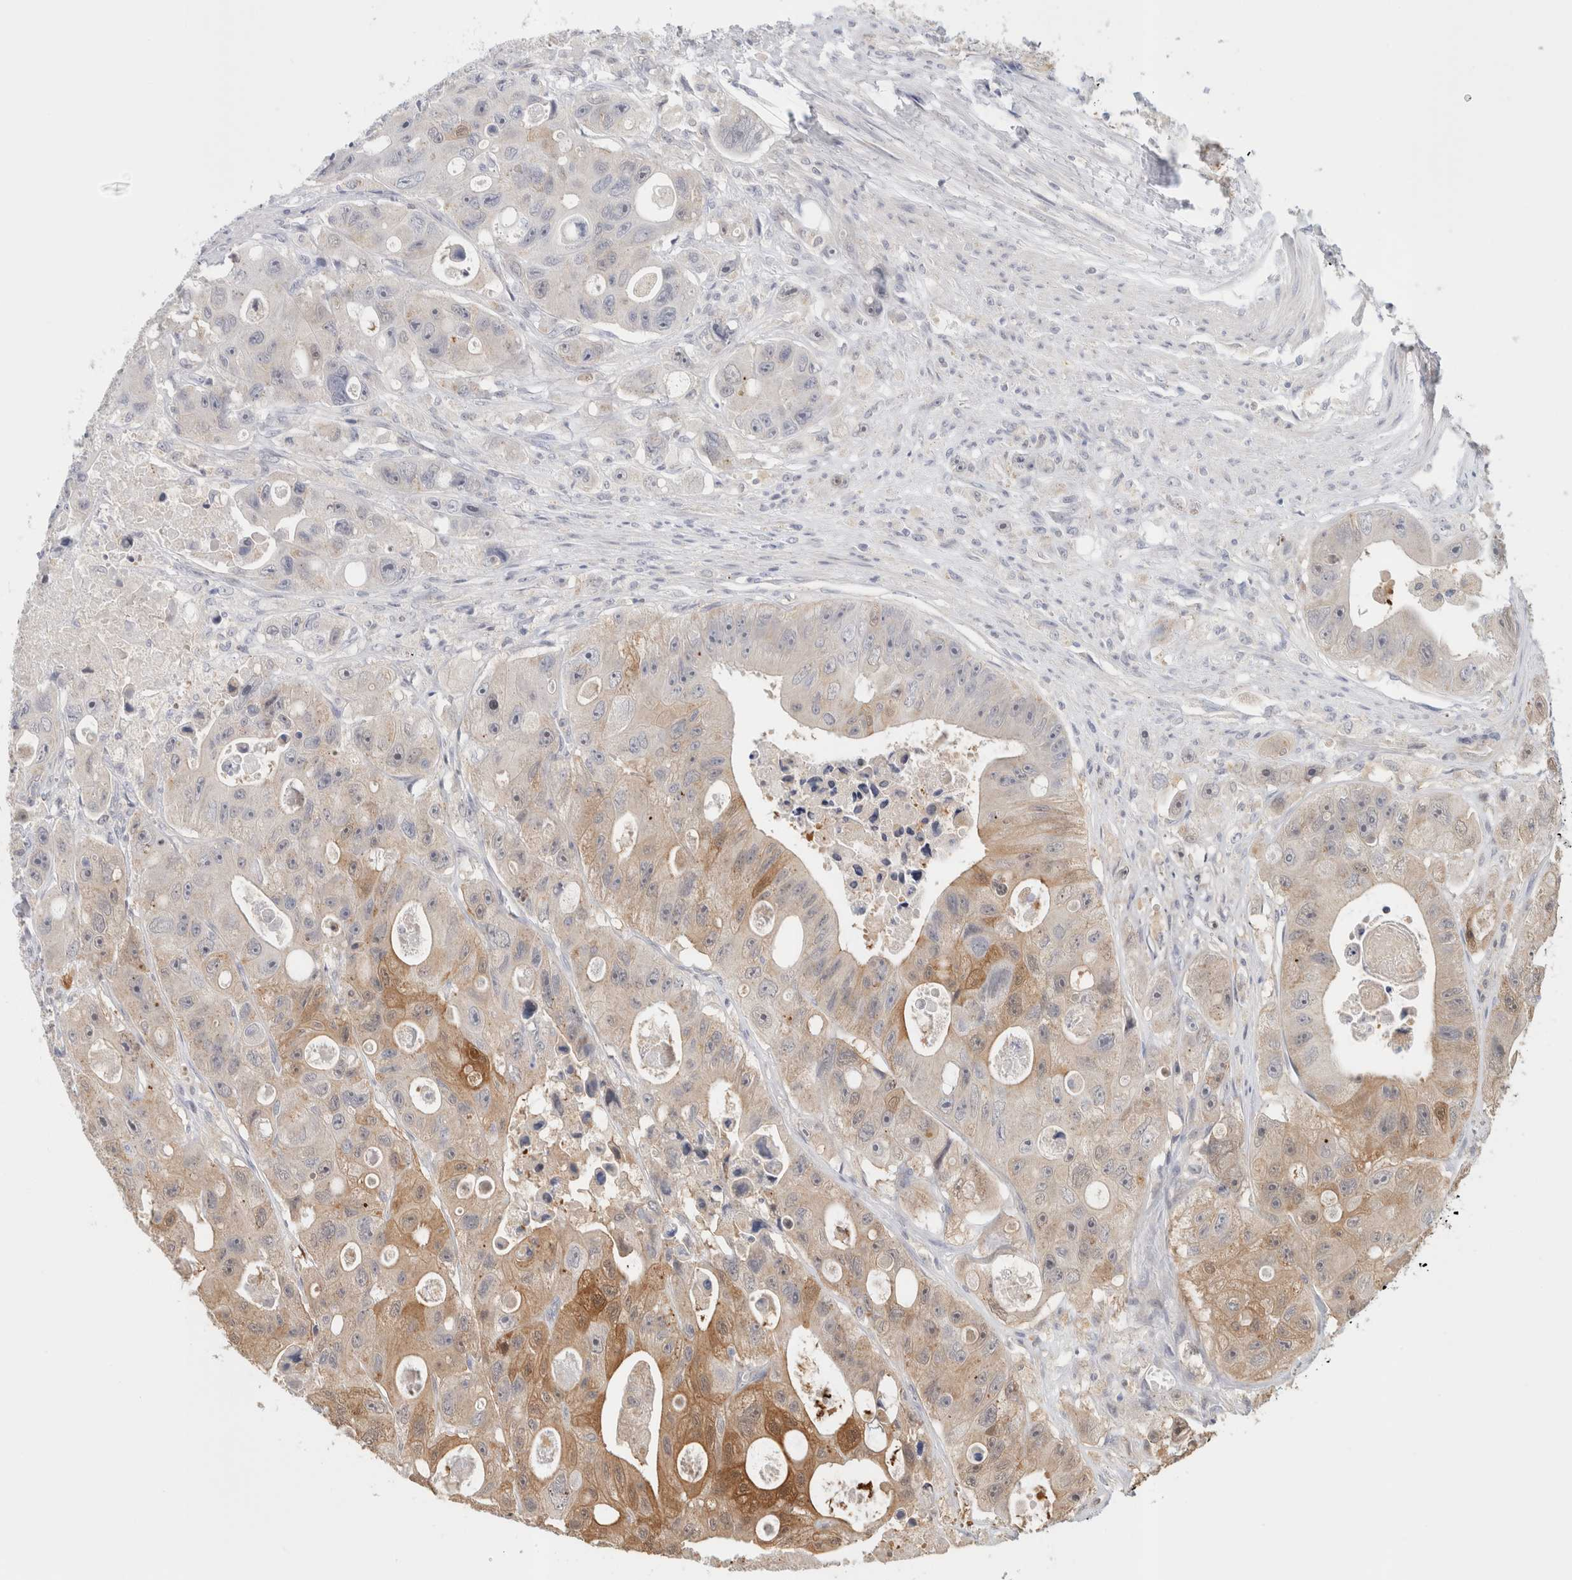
{"staining": {"intensity": "moderate", "quantity": "<25%", "location": "cytoplasmic/membranous"}, "tissue": "colorectal cancer", "cell_type": "Tumor cells", "image_type": "cancer", "snomed": [{"axis": "morphology", "description": "Adenocarcinoma, NOS"}, {"axis": "topography", "description": "Colon"}], "caption": "Colorectal cancer stained with a brown dye displays moderate cytoplasmic/membranous positive positivity in approximately <25% of tumor cells.", "gene": "OTUD6B", "patient": {"sex": "female", "age": 46}}